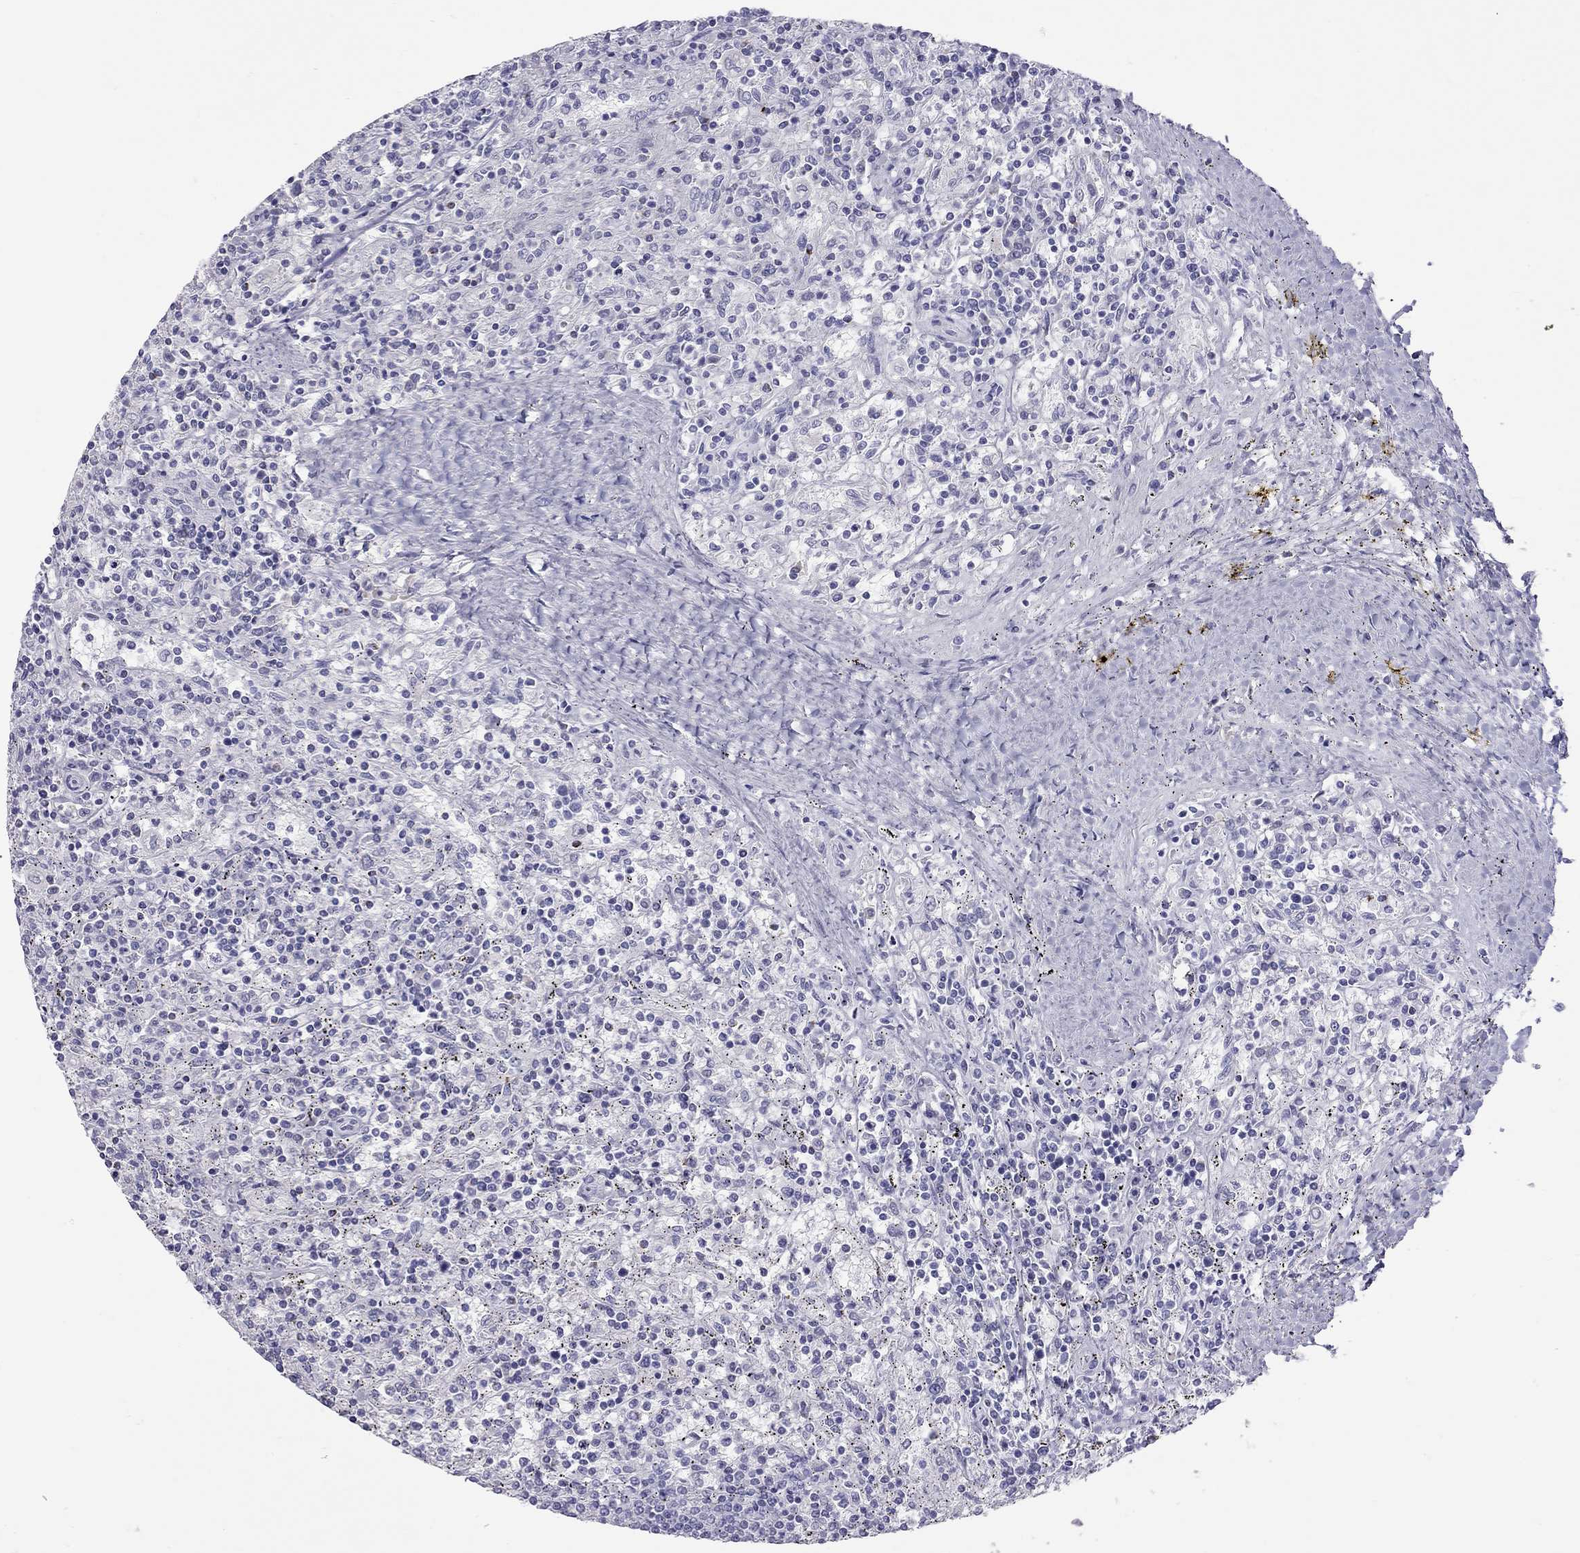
{"staining": {"intensity": "negative", "quantity": "none", "location": "none"}, "tissue": "lymphoma", "cell_type": "Tumor cells", "image_type": "cancer", "snomed": [{"axis": "morphology", "description": "Malignant lymphoma, non-Hodgkin's type, Low grade"}, {"axis": "topography", "description": "Spleen"}], "caption": "DAB (3,3'-diaminobenzidine) immunohistochemical staining of low-grade malignant lymphoma, non-Hodgkin's type exhibits no significant positivity in tumor cells.", "gene": "STAG3", "patient": {"sex": "male", "age": 62}}